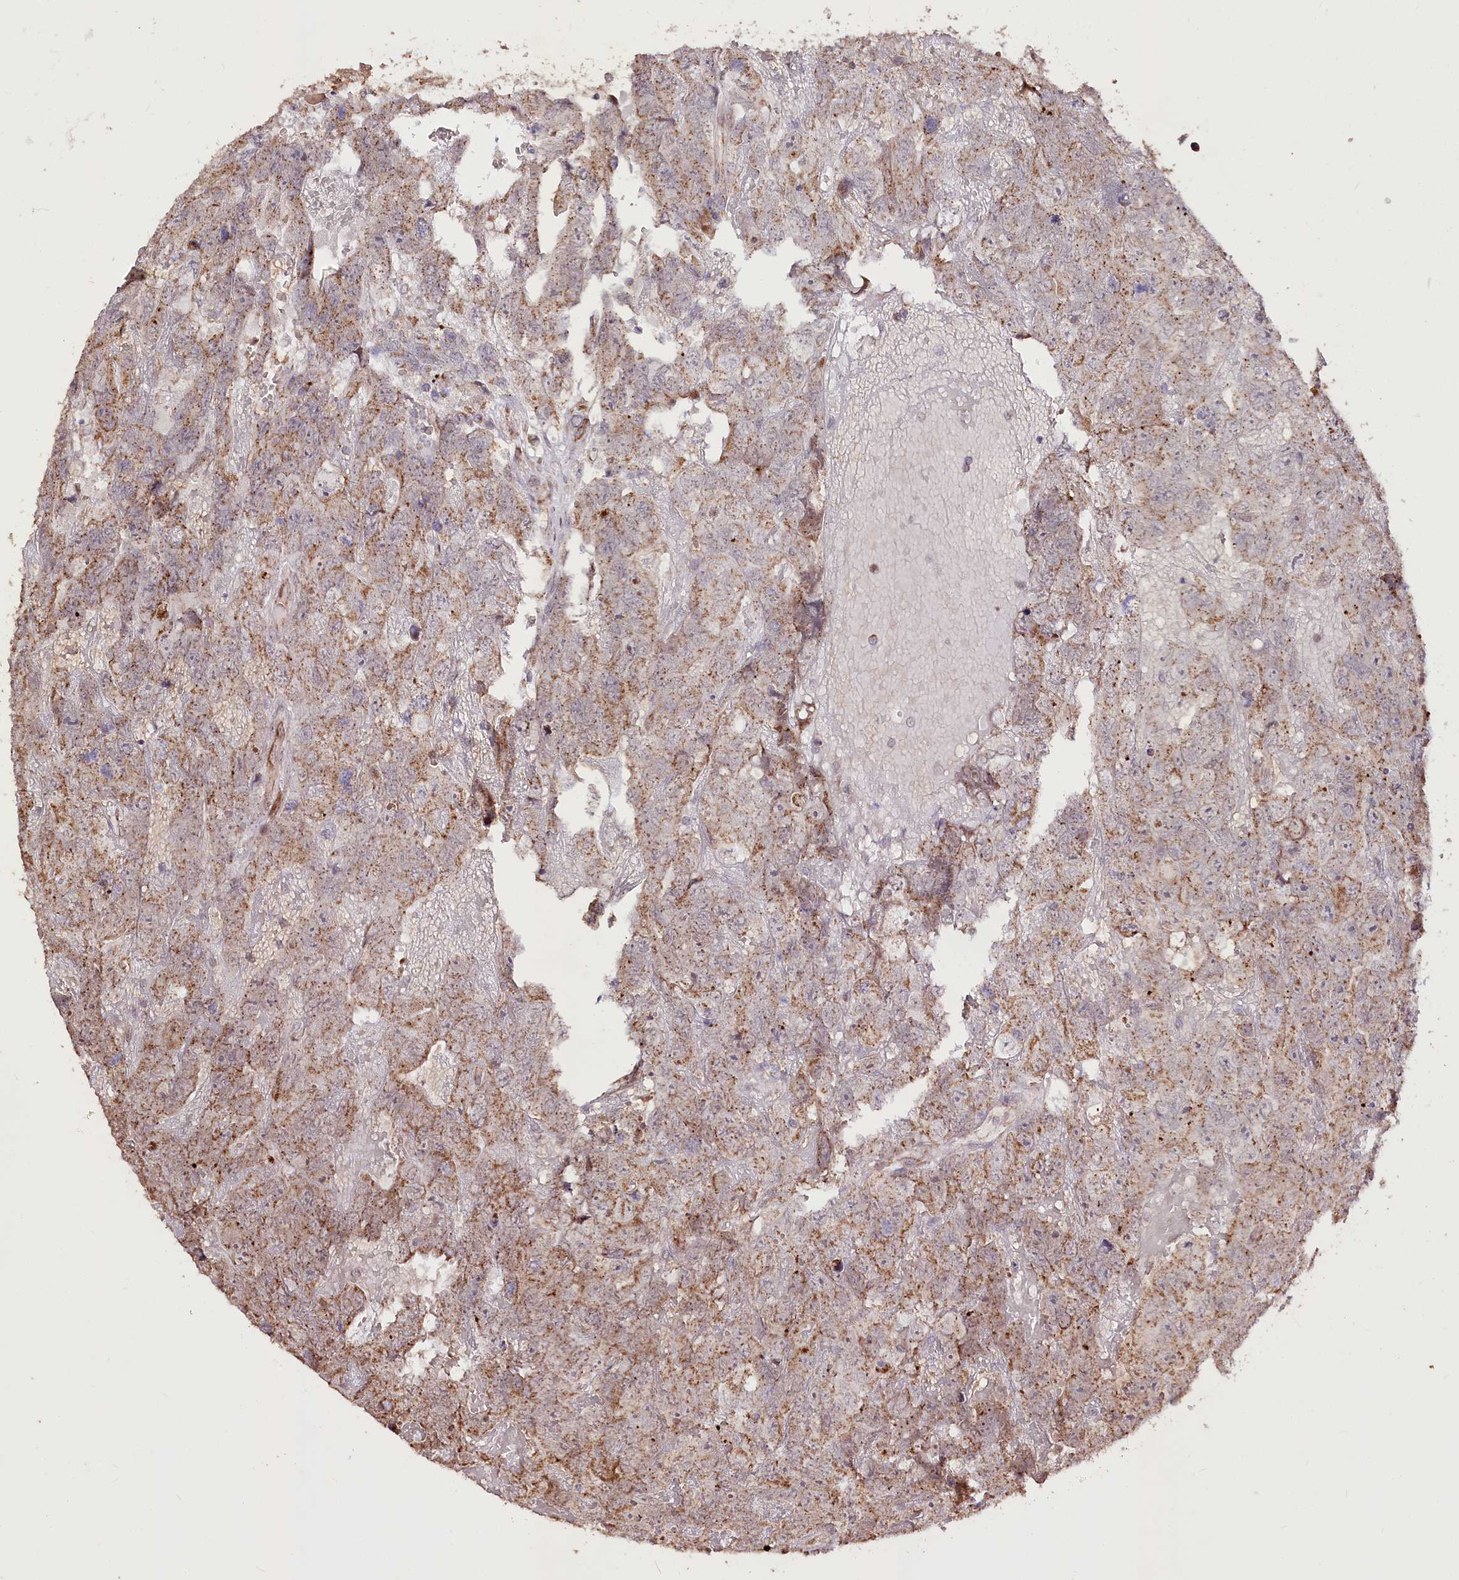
{"staining": {"intensity": "moderate", "quantity": ">75%", "location": "cytoplasmic/membranous"}, "tissue": "testis cancer", "cell_type": "Tumor cells", "image_type": "cancer", "snomed": [{"axis": "morphology", "description": "Carcinoma, Embryonal, NOS"}, {"axis": "topography", "description": "Testis"}], "caption": "A medium amount of moderate cytoplasmic/membranous staining is identified in approximately >75% of tumor cells in testis cancer (embryonal carcinoma) tissue.", "gene": "CARD19", "patient": {"sex": "male", "age": 45}}